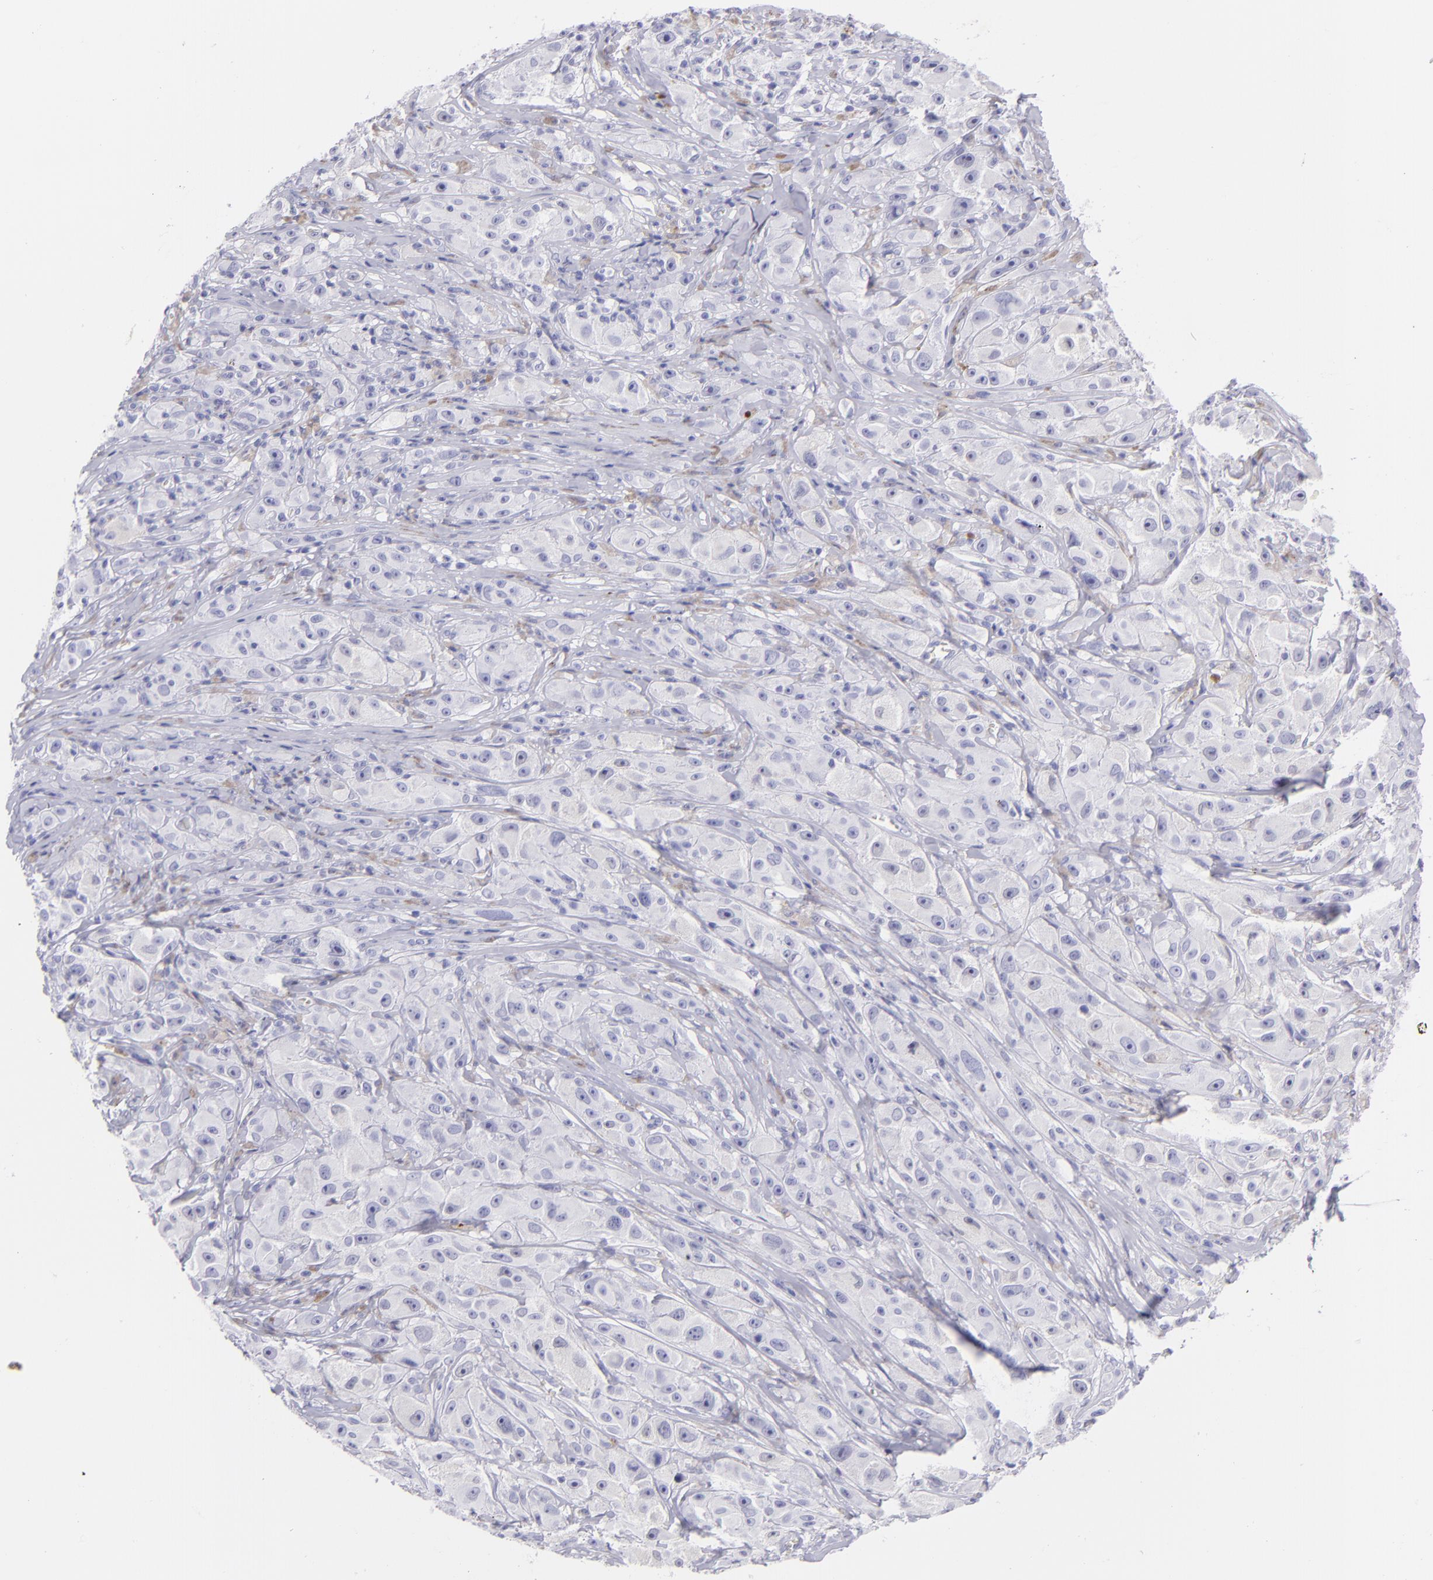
{"staining": {"intensity": "negative", "quantity": "none", "location": "none"}, "tissue": "melanoma", "cell_type": "Tumor cells", "image_type": "cancer", "snomed": [{"axis": "morphology", "description": "Malignant melanoma, NOS"}, {"axis": "topography", "description": "Skin"}], "caption": "The micrograph displays no significant positivity in tumor cells of malignant melanoma. (DAB immunohistochemistry with hematoxylin counter stain).", "gene": "PIP", "patient": {"sex": "male", "age": 56}}